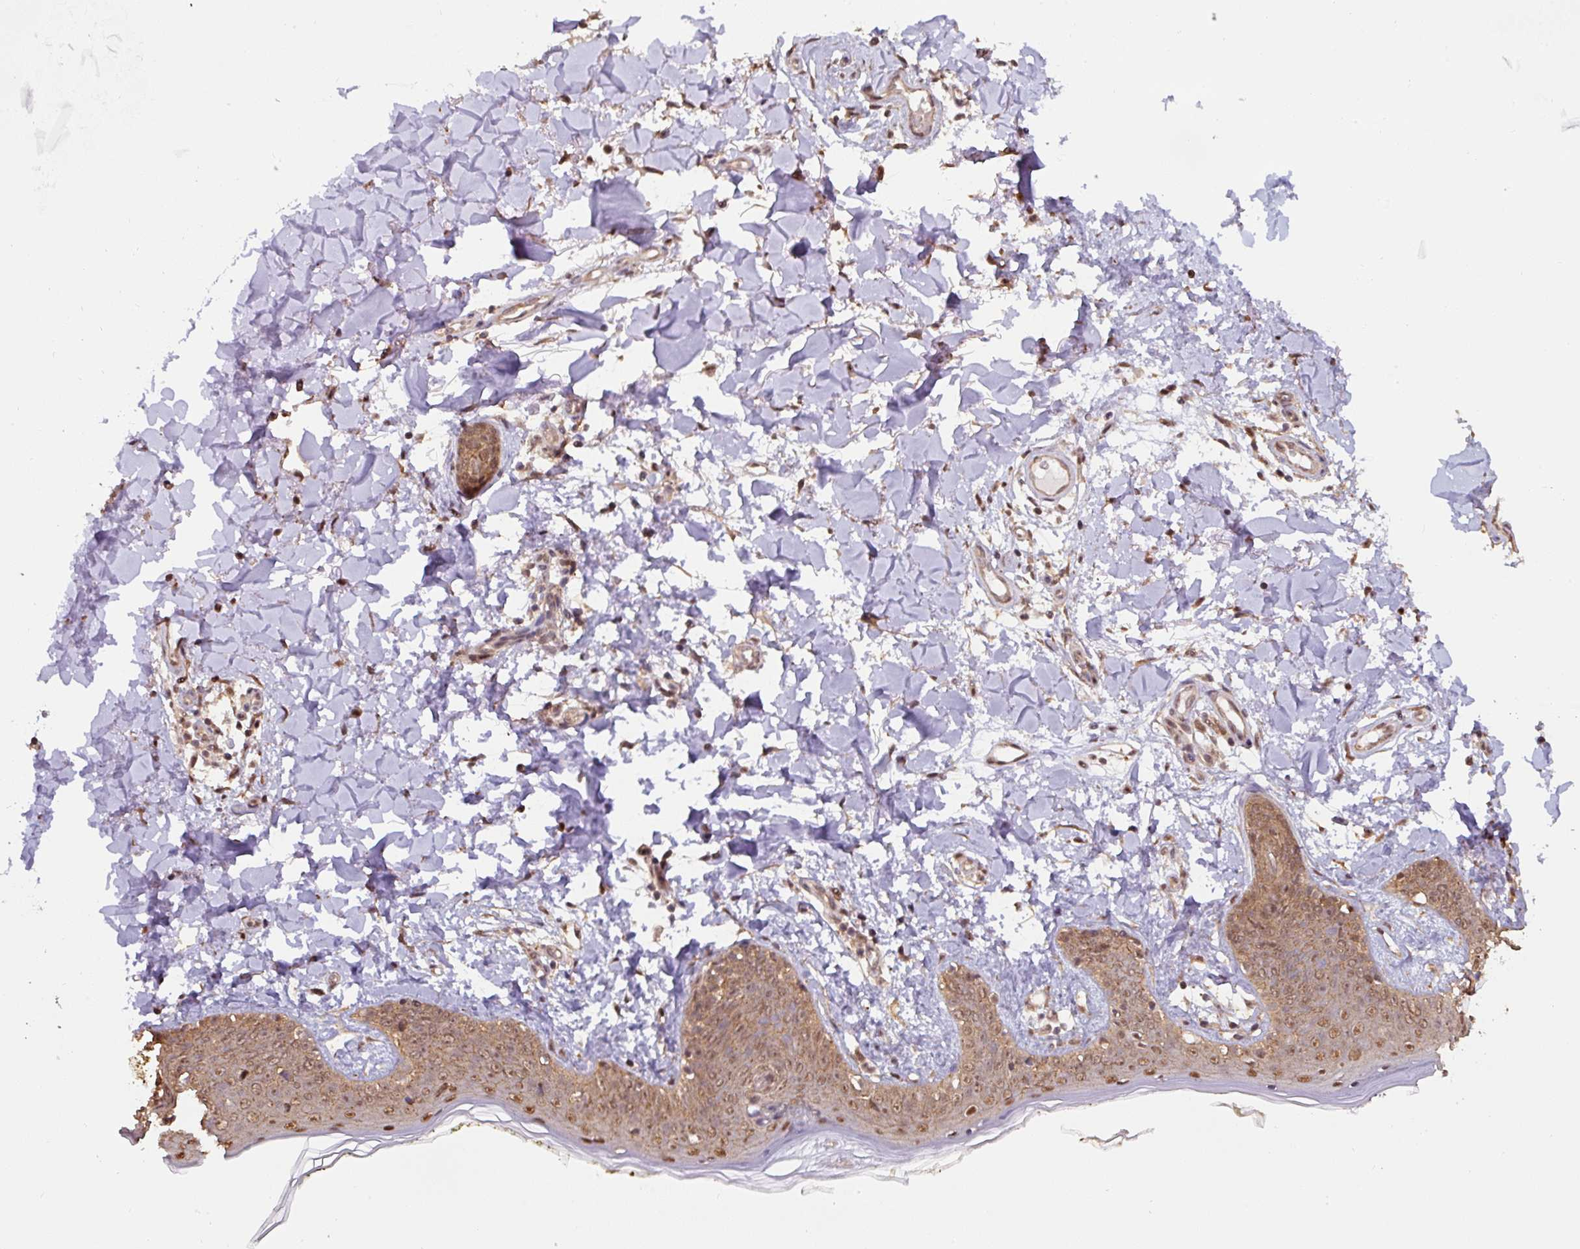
{"staining": {"intensity": "strong", "quantity": ">75%", "location": "cytoplasmic/membranous,nuclear"}, "tissue": "skin", "cell_type": "Fibroblasts", "image_type": "normal", "snomed": [{"axis": "morphology", "description": "Normal tissue, NOS"}, {"axis": "topography", "description": "Skin"}], "caption": "DAB (3,3'-diaminobenzidine) immunohistochemical staining of benign human skin shows strong cytoplasmic/membranous,nuclear protein expression in about >75% of fibroblasts.", "gene": "ST13", "patient": {"sex": "female", "age": 34}}